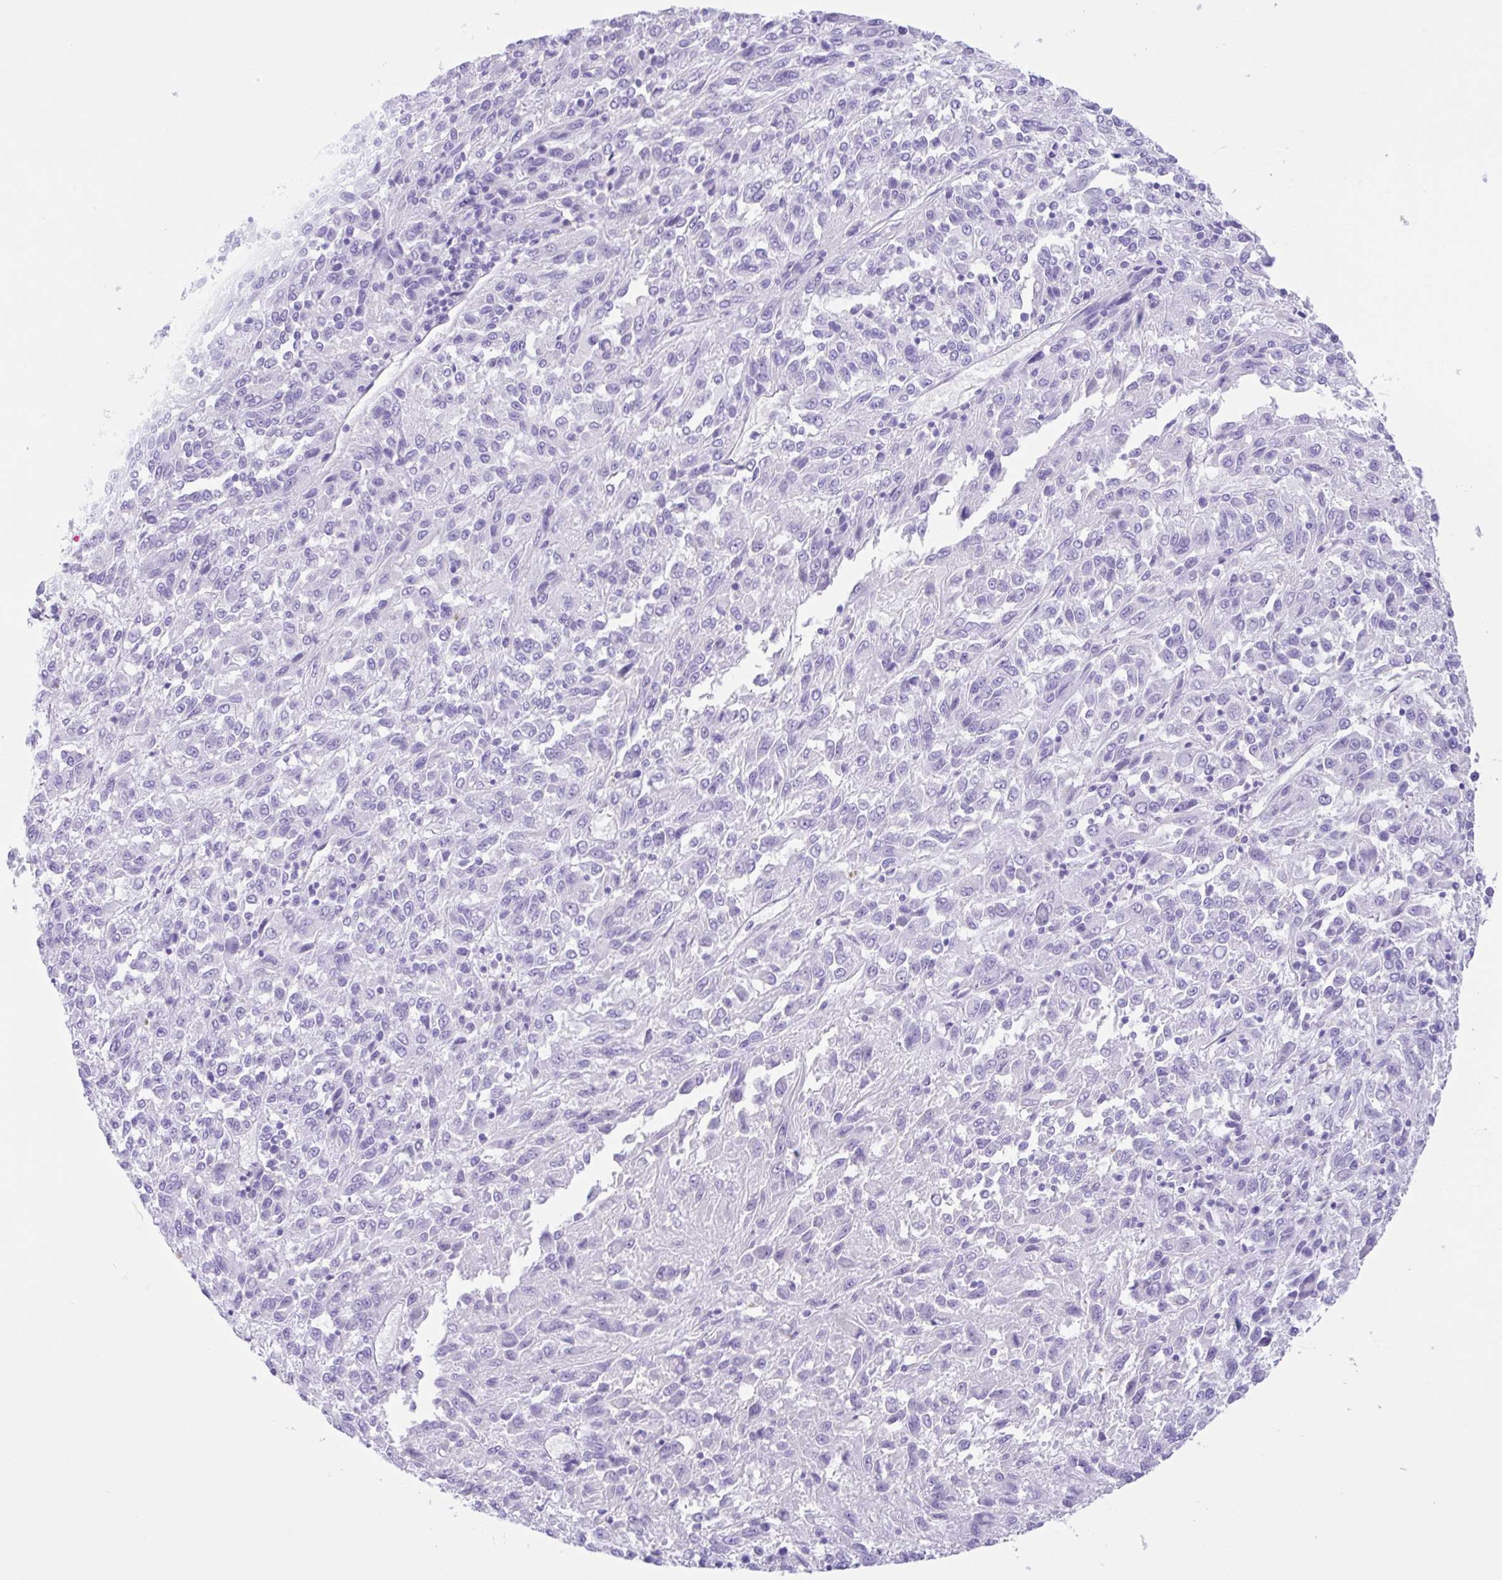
{"staining": {"intensity": "negative", "quantity": "none", "location": "none"}, "tissue": "melanoma", "cell_type": "Tumor cells", "image_type": "cancer", "snomed": [{"axis": "morphology", "description": "Malignant melanoma, Metastatic site"}, {"axis": "topography", "description": "Lung"}], "caption": "Tumor cells are negative for brown protein staining in malignant melanoma (metastatic site).", "gene": "CPA1", "patient": {"sex": "male", "age": 64}}